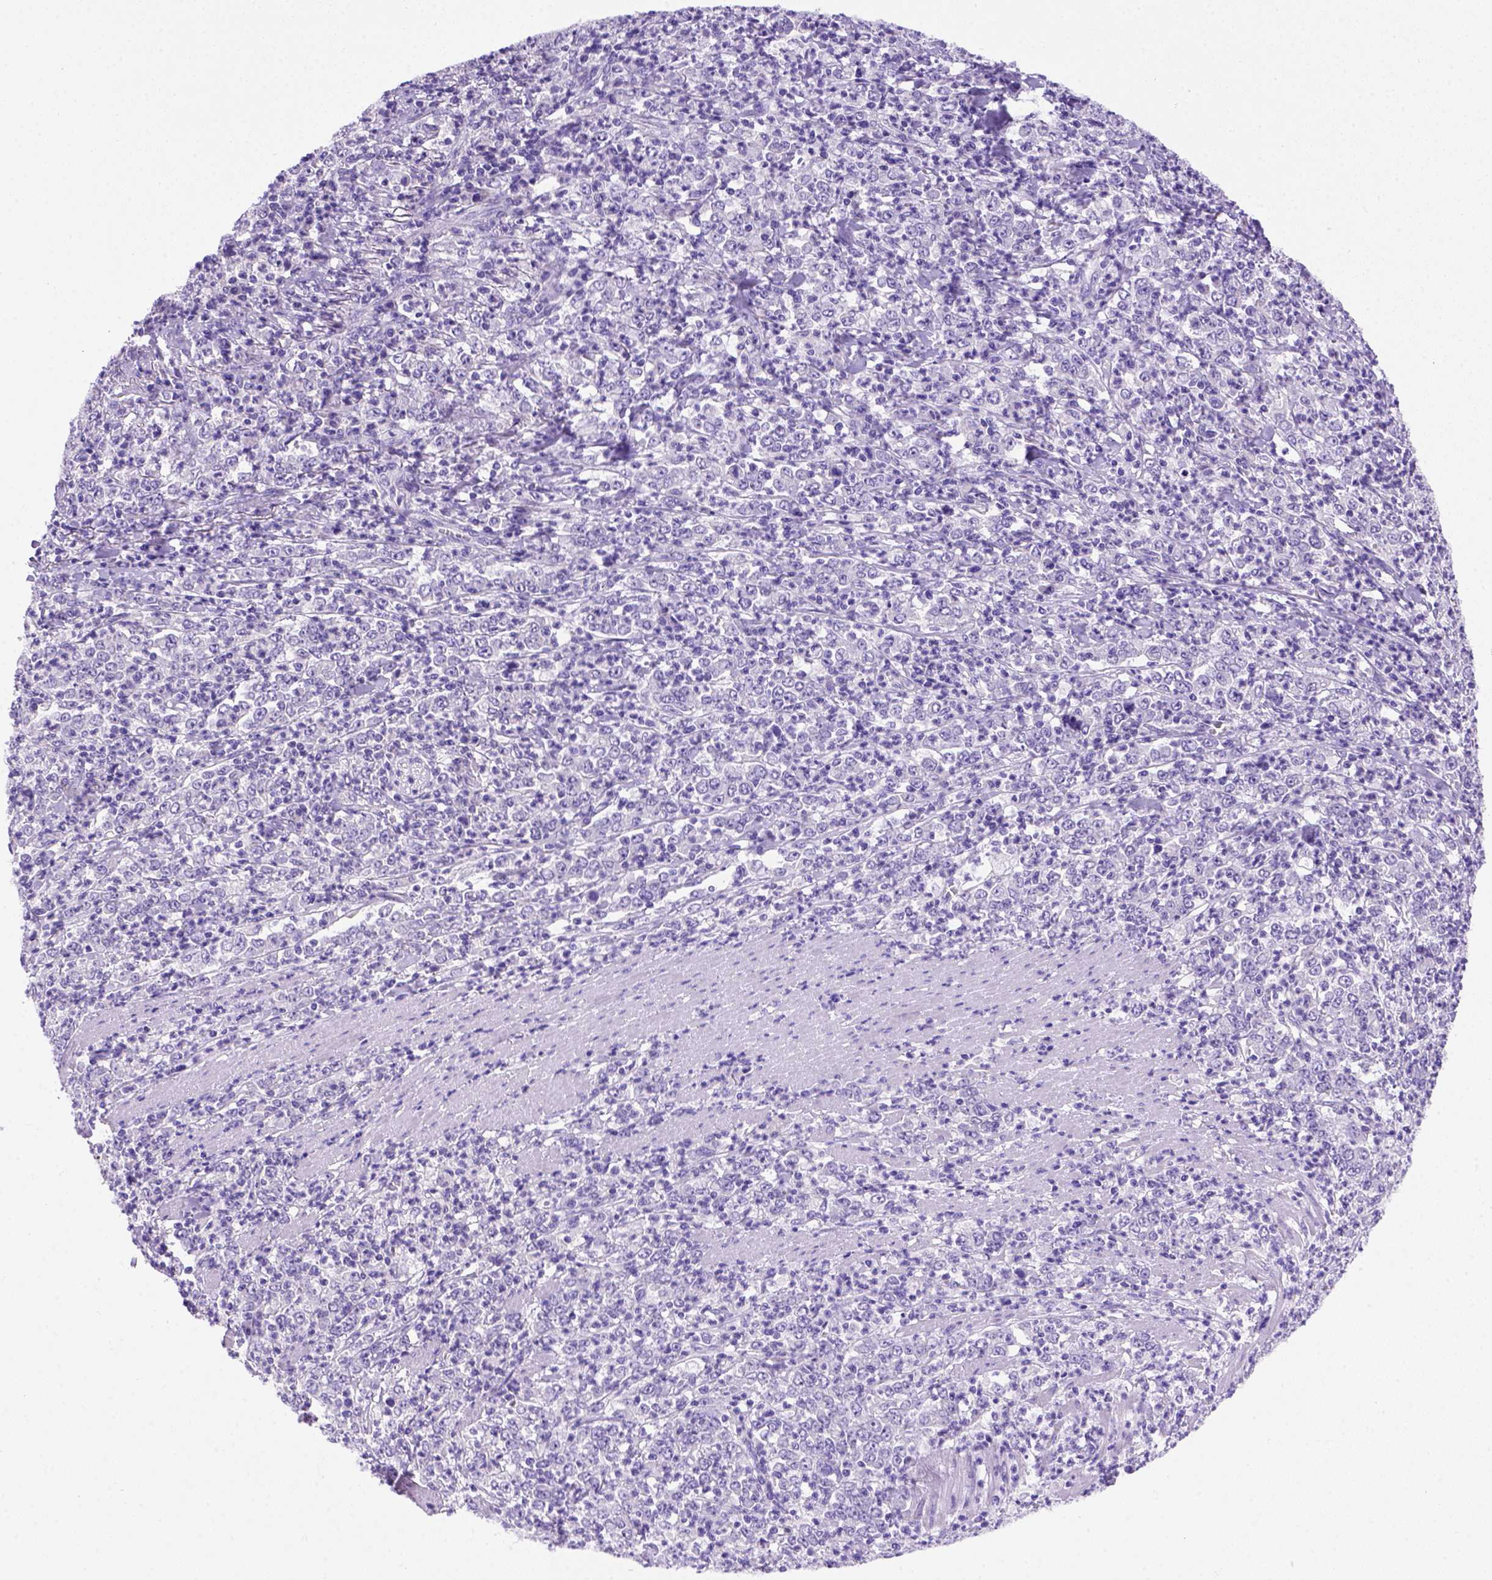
{"staining": {"intensity": "negative", "quantity": "none", "location": "none"}, "tissue": "stomach cancer", "cell_type": "Tumor cells", "image_type": "cancer", "snomed": [{"axis": "morphology", "description": "Adenocarcinoma, NOS"}, {"axis": "topography", "description": "Stomach, lower"}], "caption": "A histopathology image of human stomach cancer (adenocarcinoma) is negative for staining in tumor cells.", "gene": "FOXI1", "patient": {"sex": "female", "age": 71}}